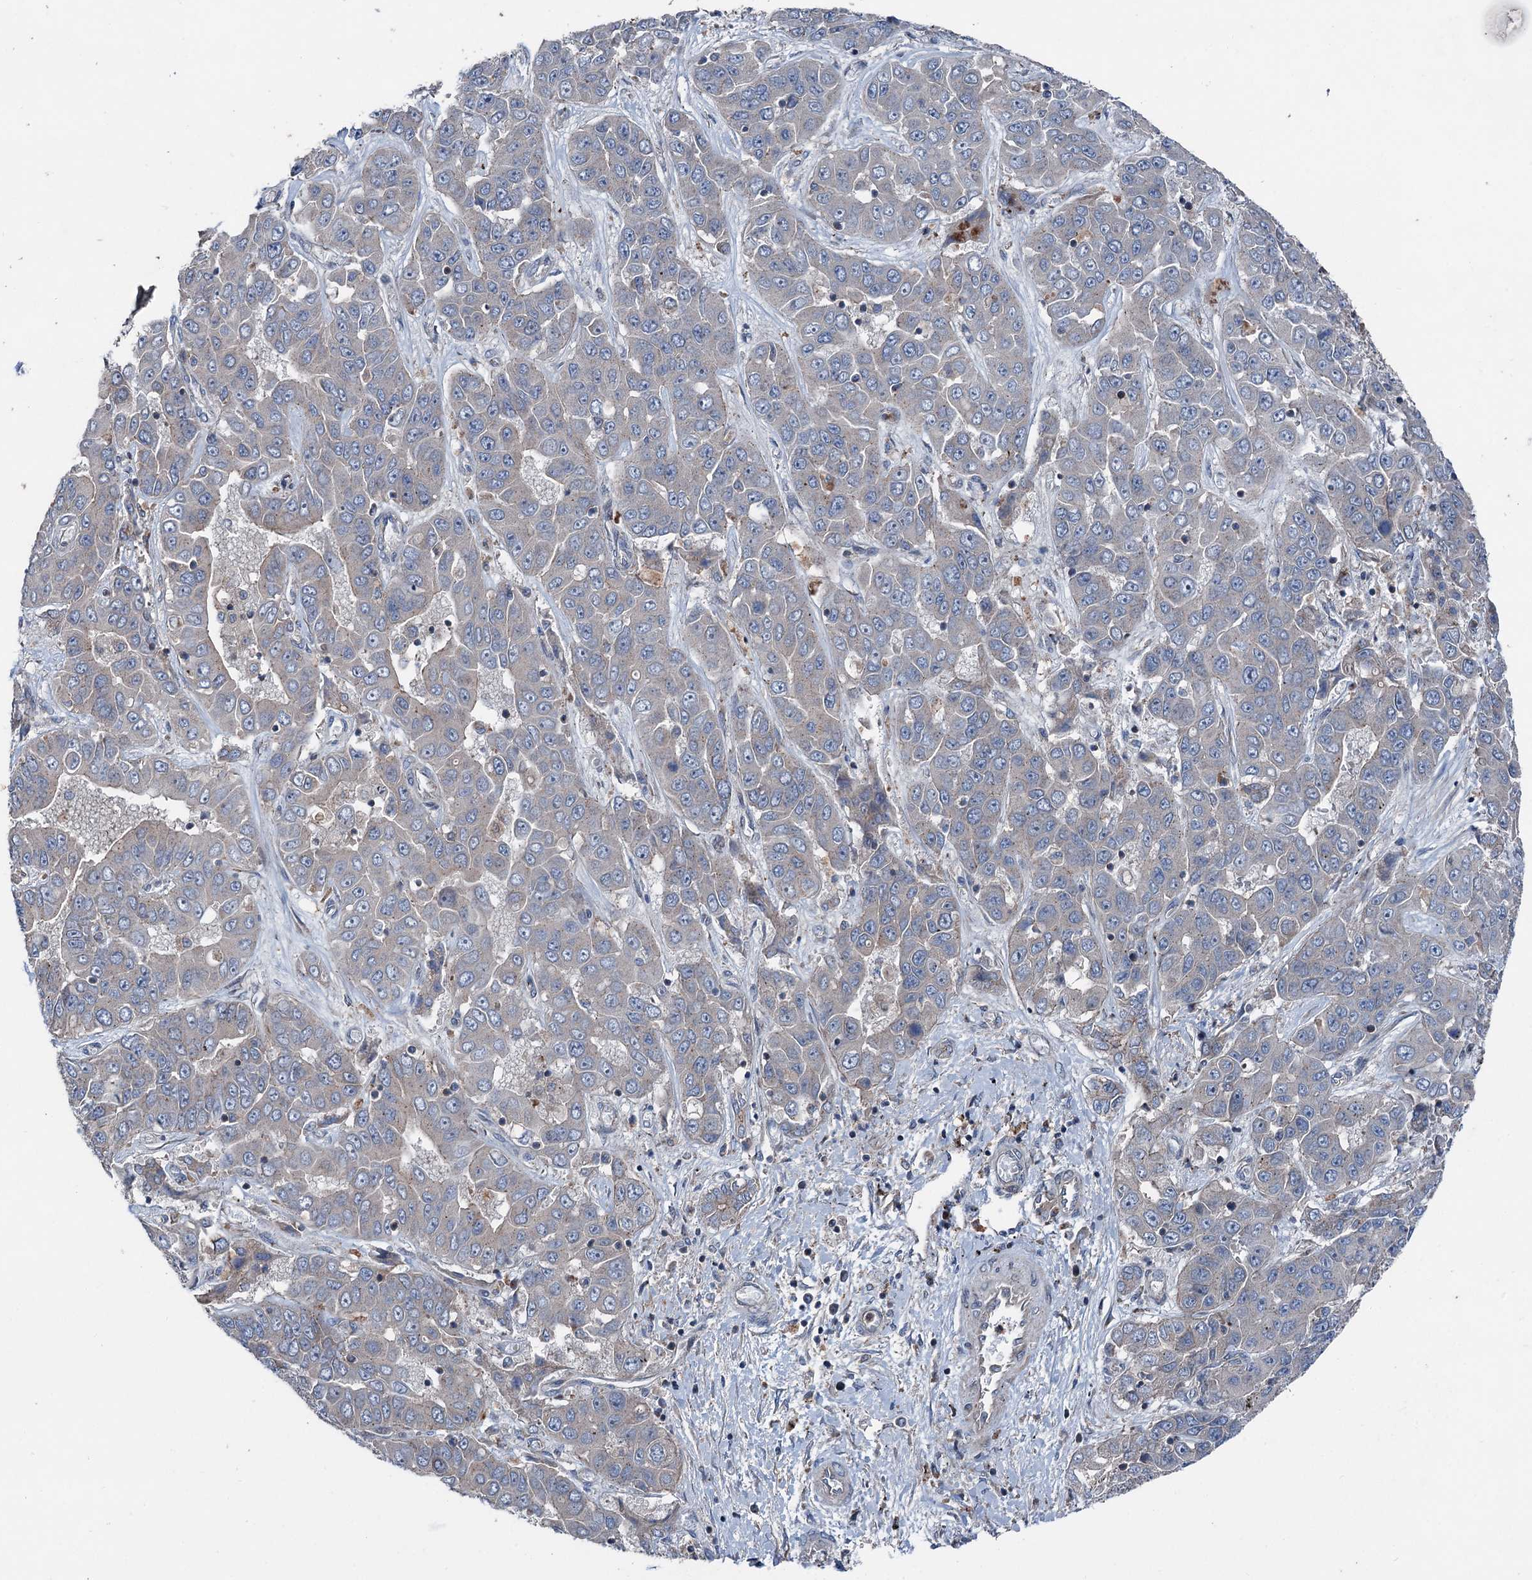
{"staining": {"intensity": "negative", "quantity": "none", "location": "none"}, "tissue": "liver cancer", "cell_type": "Tumor cells", "image_type": "cancer", "snomed": [{"axis": "morphology", "description": "Cholangiocarcinoma"}, {"axis": "topography", "description": "Liver"}], "caption": "DAB immunohistochemical staining of human liver cancer demonstrates no significant expression in tumor cells.", "gene": "RUFY1", "patient": {"sex": "female", "age": 52}}